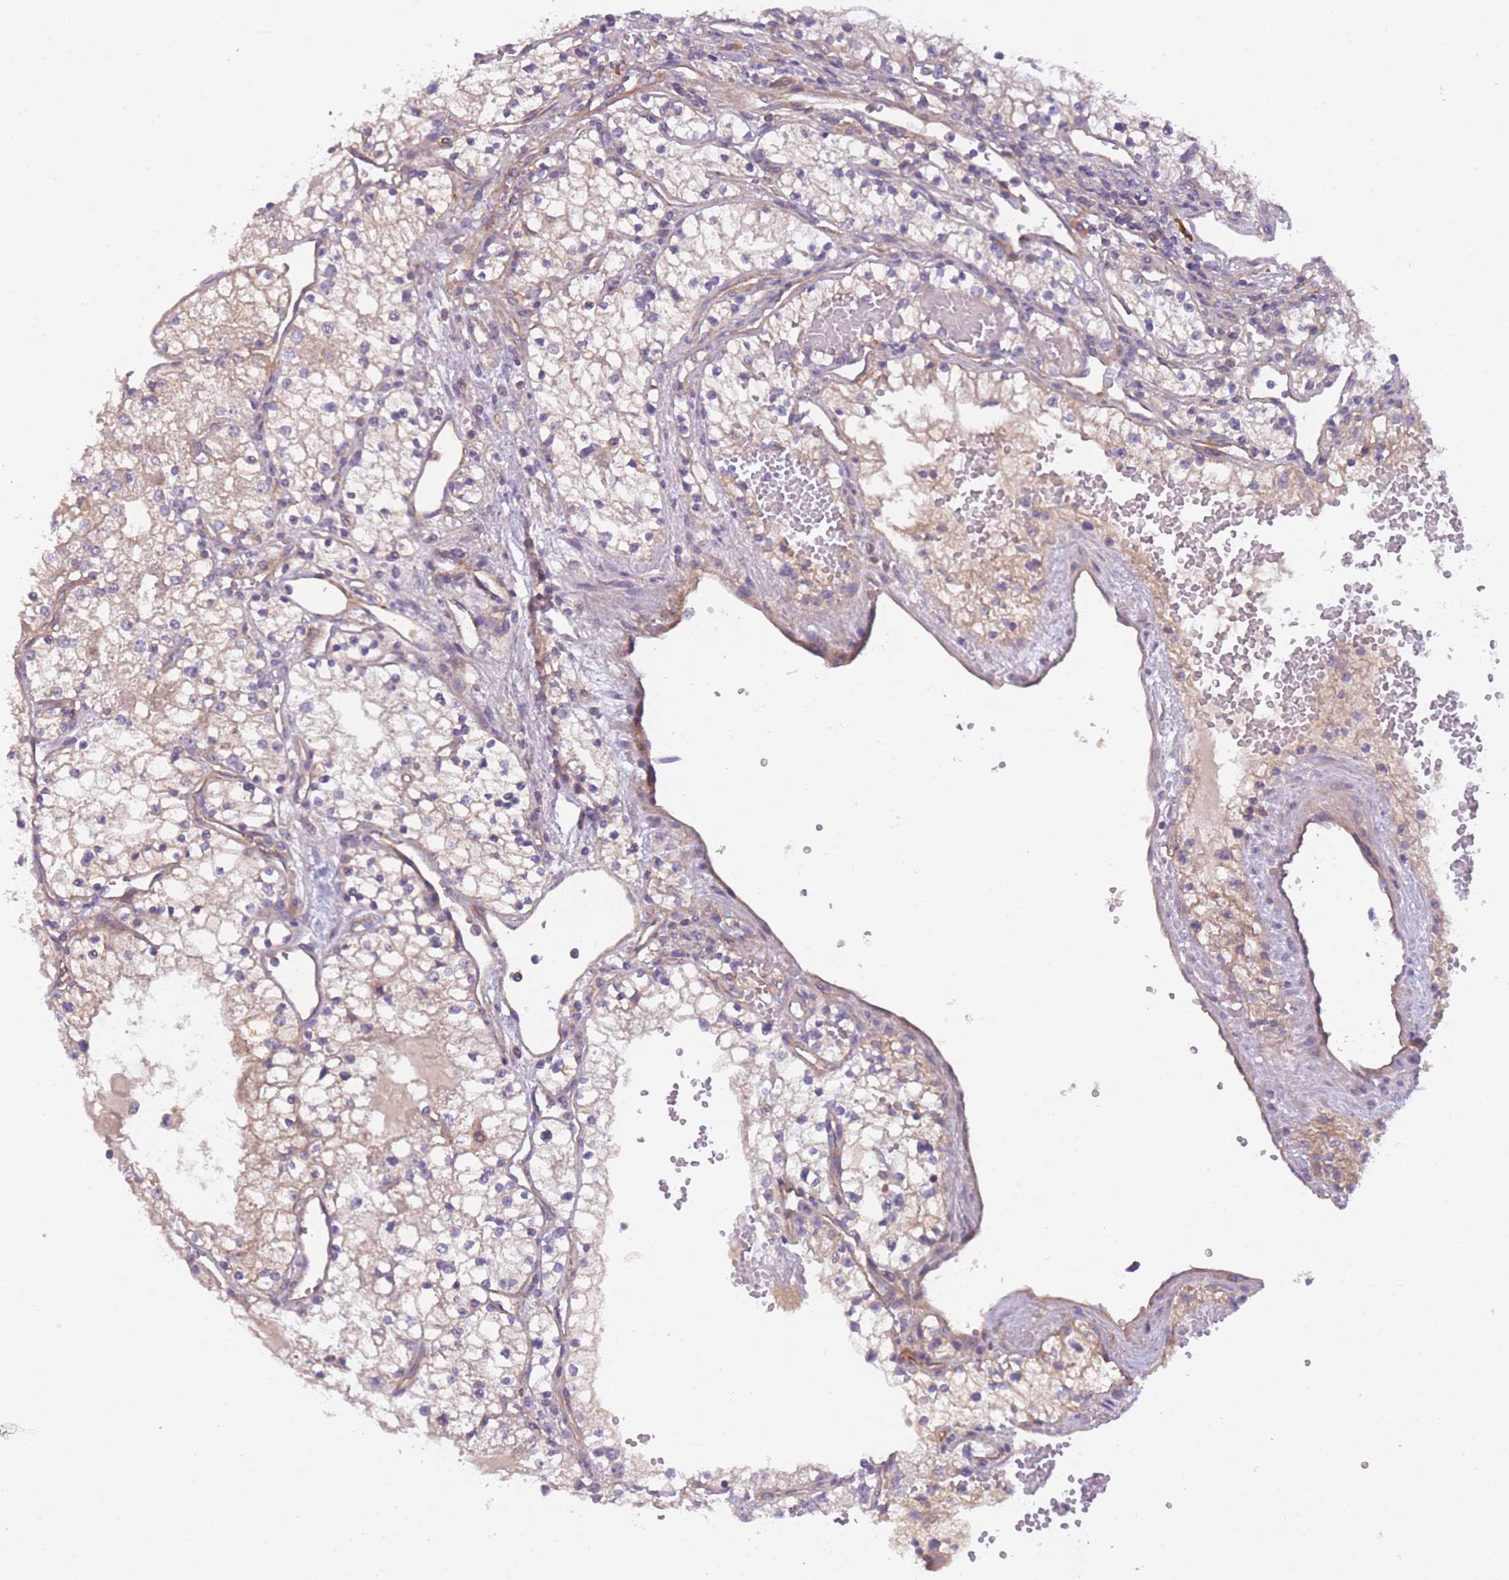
{"staining": {"intensity": "negative", "quantity": "none", "location": "none"}, "tissue": "renal cancer", "cell_type": "Tumor cells", "image_type": "cancer", "snomed": [{"axis": "morphology", "description": "Normal tissue, NOS"}, {"axis": "morphology", "description": "Adenocarcinoma, NOS"}, {"axis": "topography", "description": "Kidney"}], "caption": "Histopathology image shows no protein positivity in tumor cells of renal cancer (adenocarcinoma) tissue.", "gene": "WDR93", "patient": {"sex": "male", "age": 68}}